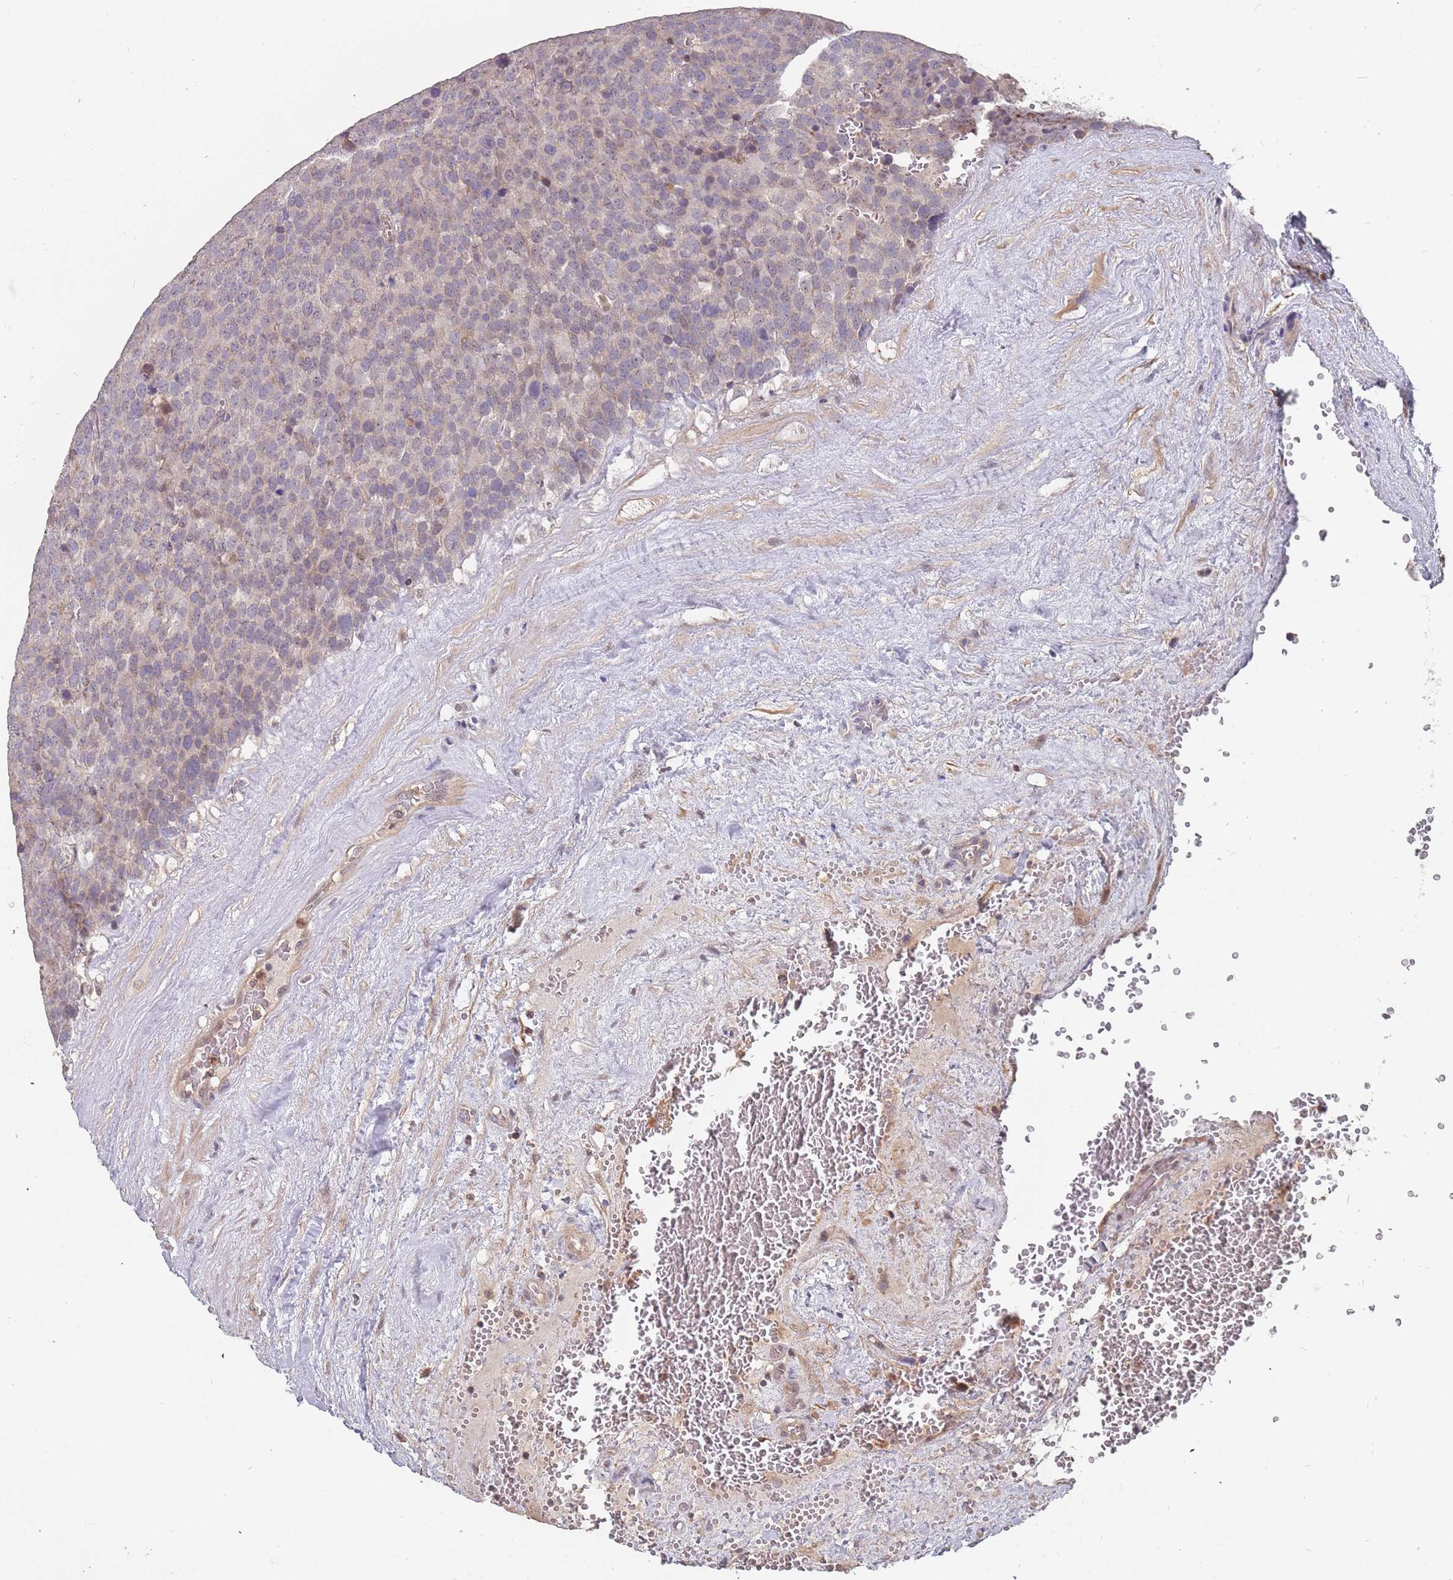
{"staining": {"intensity": "negative", "quantity": "none", "location": "none"}, "tissue": "testis cancer", "cell_type": "Tumor cells", "image_type": "cancer", "snomed": [{"axis": "morphology", "description": "Seminoma, NOS"}, {"axis": "topography", "description": "Testis"}], "caption": "Image shows no protein positivity in tumor cells of seminoma (testis) tissue.", "gene": "TCEANC2", "patient": {"sex": "male", "age": 71}}